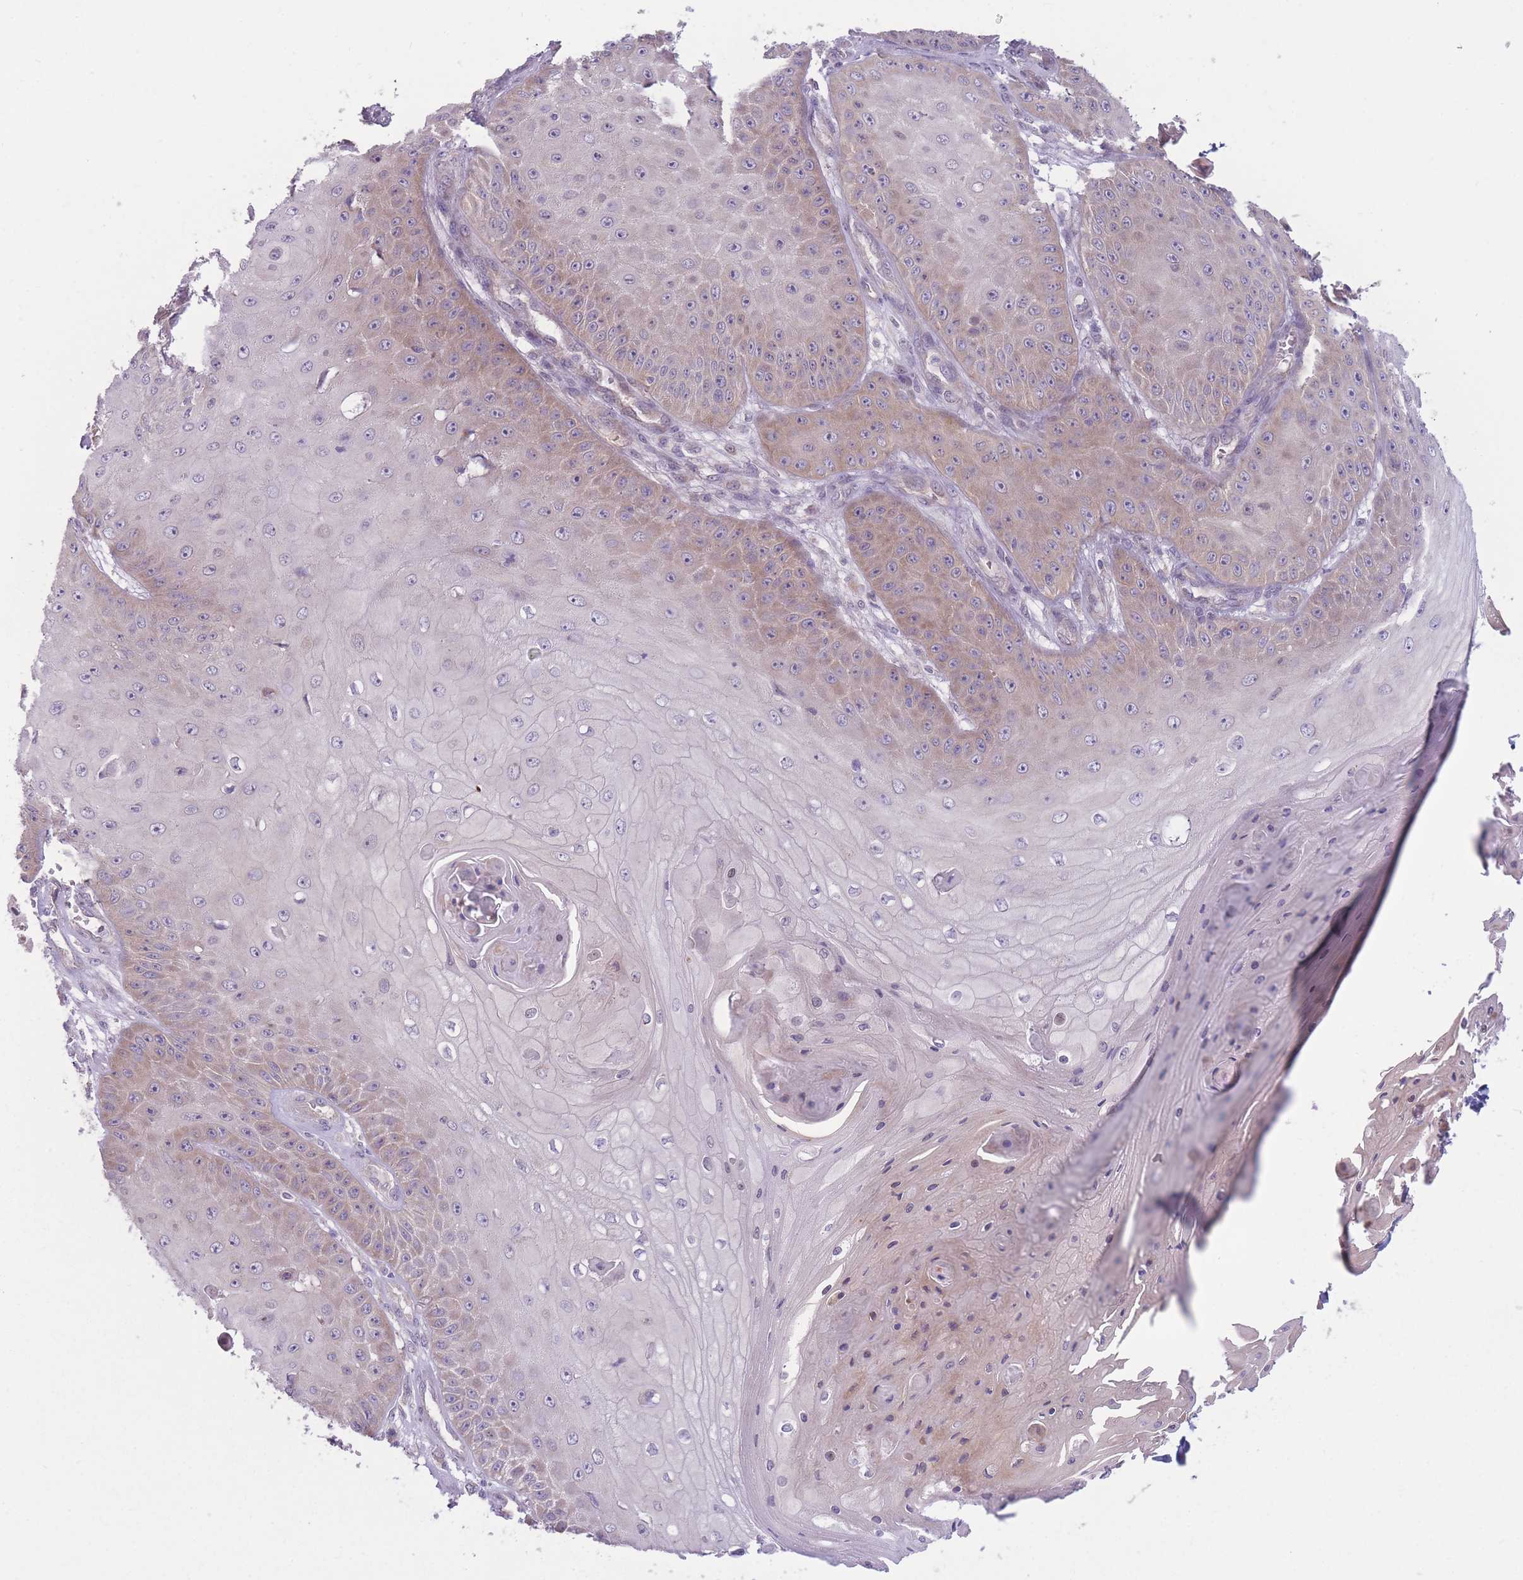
{"staining": {"intensity": "moderate", "quantity": "25%-75%", "location": "cytoplasmic/membranous"}, "tissue": "skin cancer", "cell_type": "Tumor cells", "image_type": "cancer", "snomed": [{"axis": "morphology", "description": "Squamous cell carcinoma, NOS"}, {"axis": "topography", "description": "Skin"}], "caption": "Squamous cell carcinoma (skin) stained for a protein demonstrates moderate cytoplasmic/membranous positivity in tumor cells.", "gene": "CCT6B", "patient": {"sex": "male", "age": 70}}